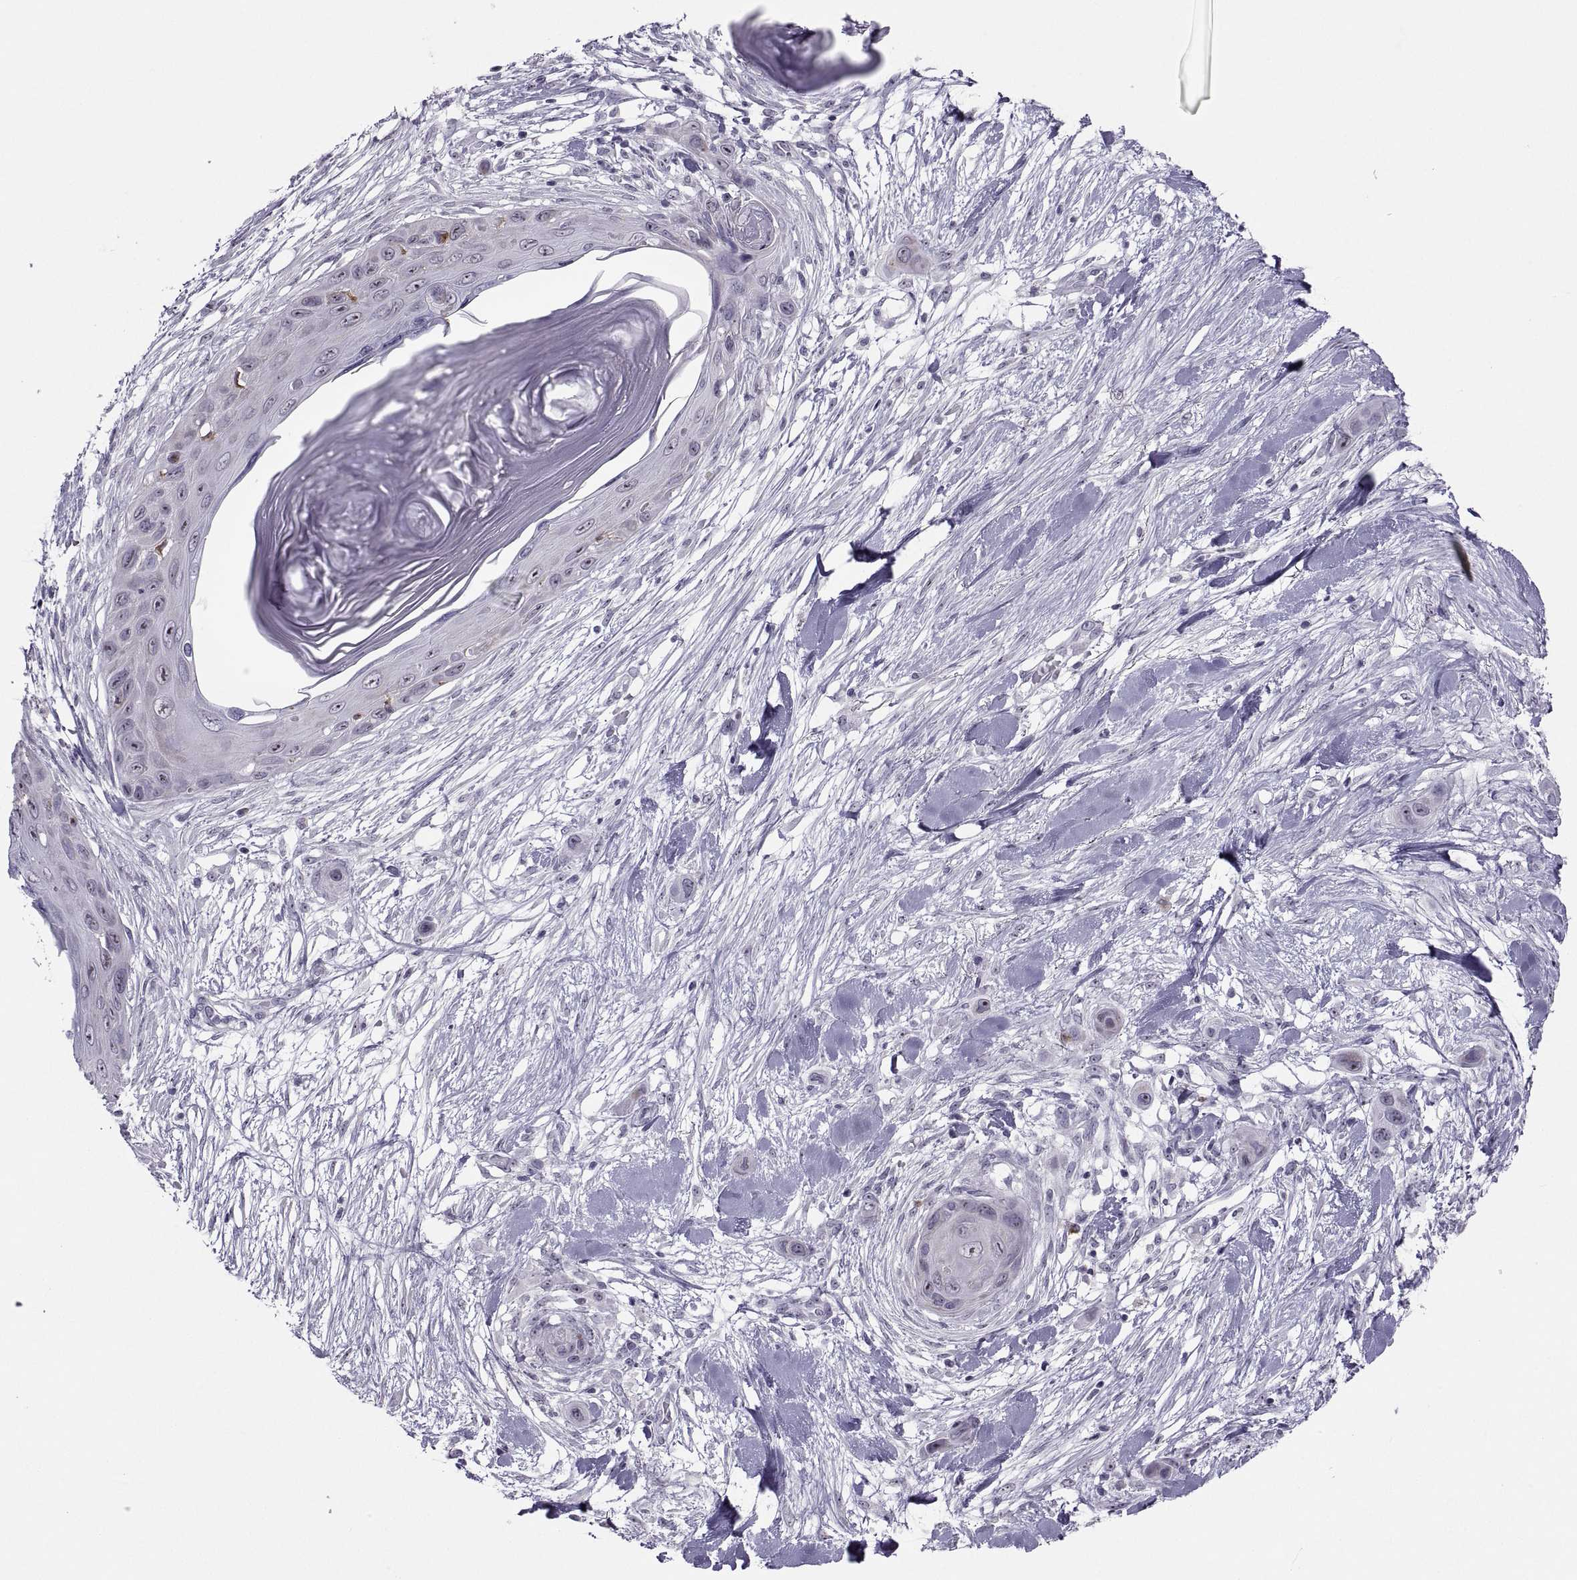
{"staining": {"intensity": "negative", "quantity": "none", "location": "none"}, "tissue": "skin cancer", "cell_type": "Tumor cells", "image_type": "cancer", "snomed": [{"axis": "morphology", "description": "Squamous cell carcinoma, NOS"}, {"axis": "topography", "description": "Skin"}], "caption": "Tumor cells are negative for brown protein staining in skin squamous cell carcinoma. (Immunohistochemistry, brightfield microscopy, high magnification).", "gene": "ASIC2", "patient": {"sex": "male", "age": 79}}